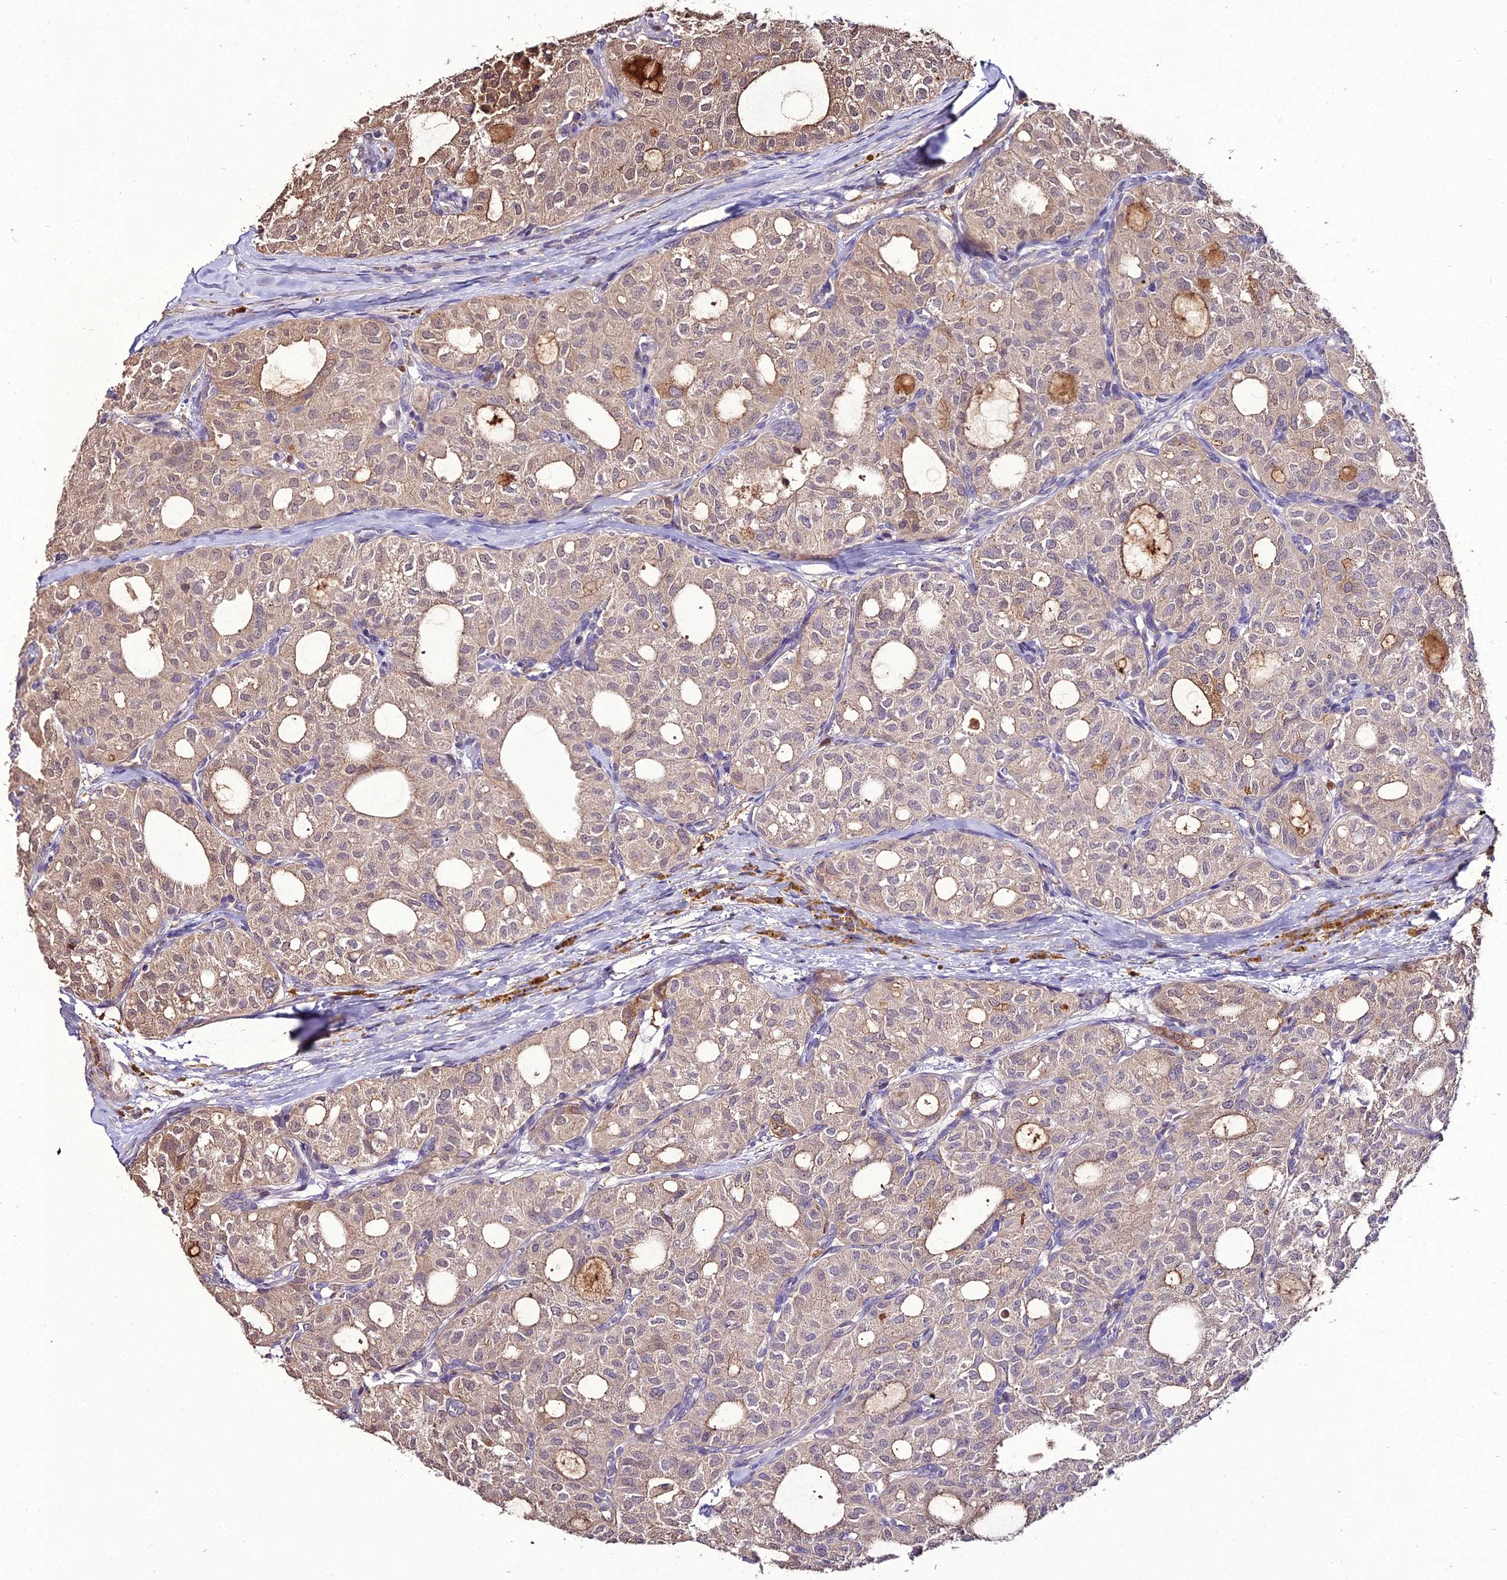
{"staining": {"intensity": "weak", "quantity": ">75%", "location": "cytoplasmic/membranous"}, "tissue": "thyroid cancer", "cell_type": "Tumor cells", "image_type": "cancer", "snomed": [{"axis": "morphology", "description": "Follicular adenoma carcinoma, NOS"}, {"axis": "topography", "description": "Thyroid gland"}], "caption": "An immunohistochemistry micrograph of tumor tissue is shown. Protein staining in brown shows weak cytoplasmic/membranous positivity in follicular adenoma carcinoma (thyroid) within tumor cells.", "gene": "KCTD16", "patient": {"sex": "male", "age": 75}}